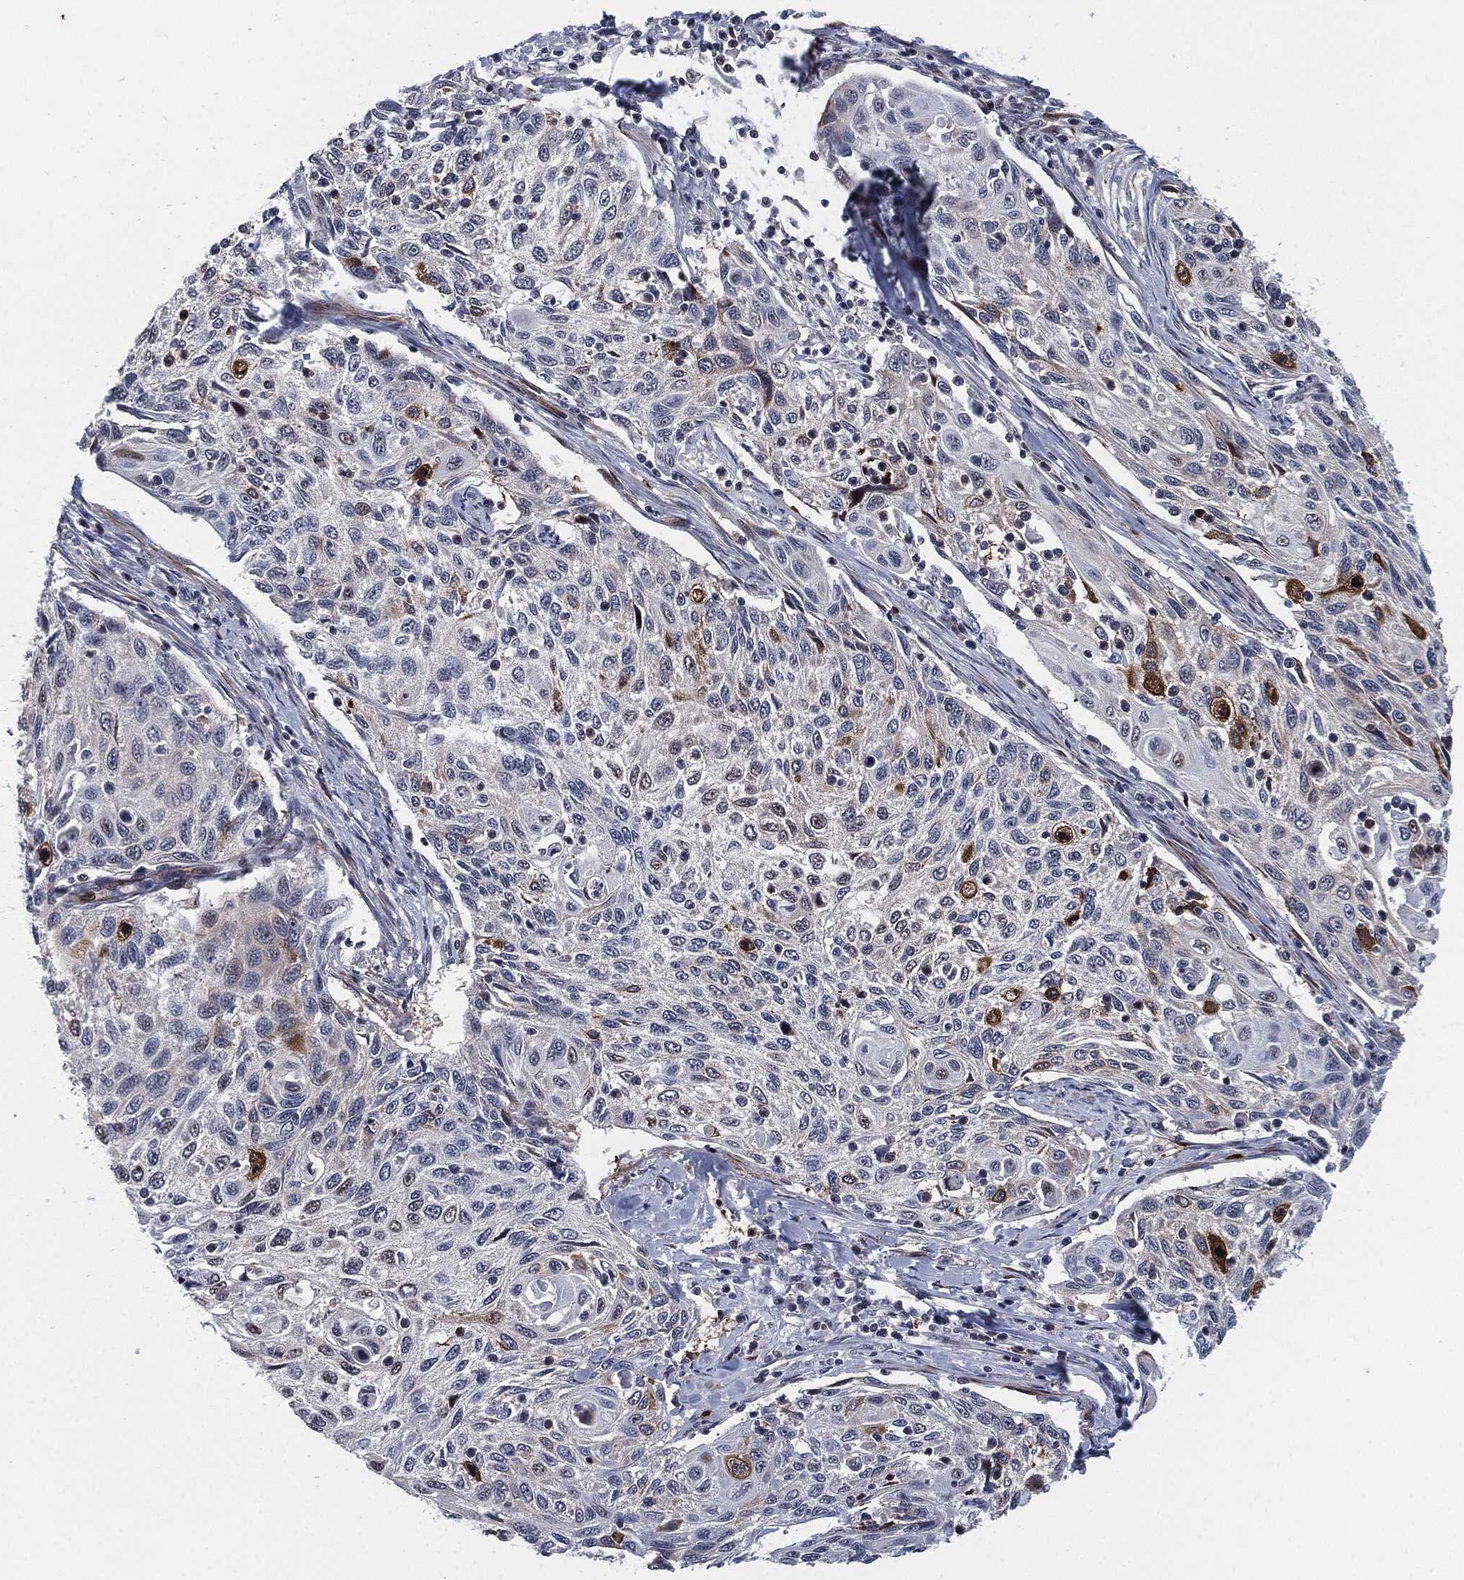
{"staining": {"intensity": "negative", "quantity": "none", "location": "none"}, "tissue": "cervical cancer", "cell_type": "Tumor cells", "image_type": "cancer", "snomed": [{"axis": "morphology", "description": "Squamous cell carcinoma, NOS"}, {"axis": "topography", "description": "Cervix"}], "caption": "Tumor cells are negative for brown protein staining in cervical squamous cell carcinoma. (DAB IHC with hematoxylin counter stain).", "gene": "AKT2", "patient": {"sex": "female", "age": 70}}